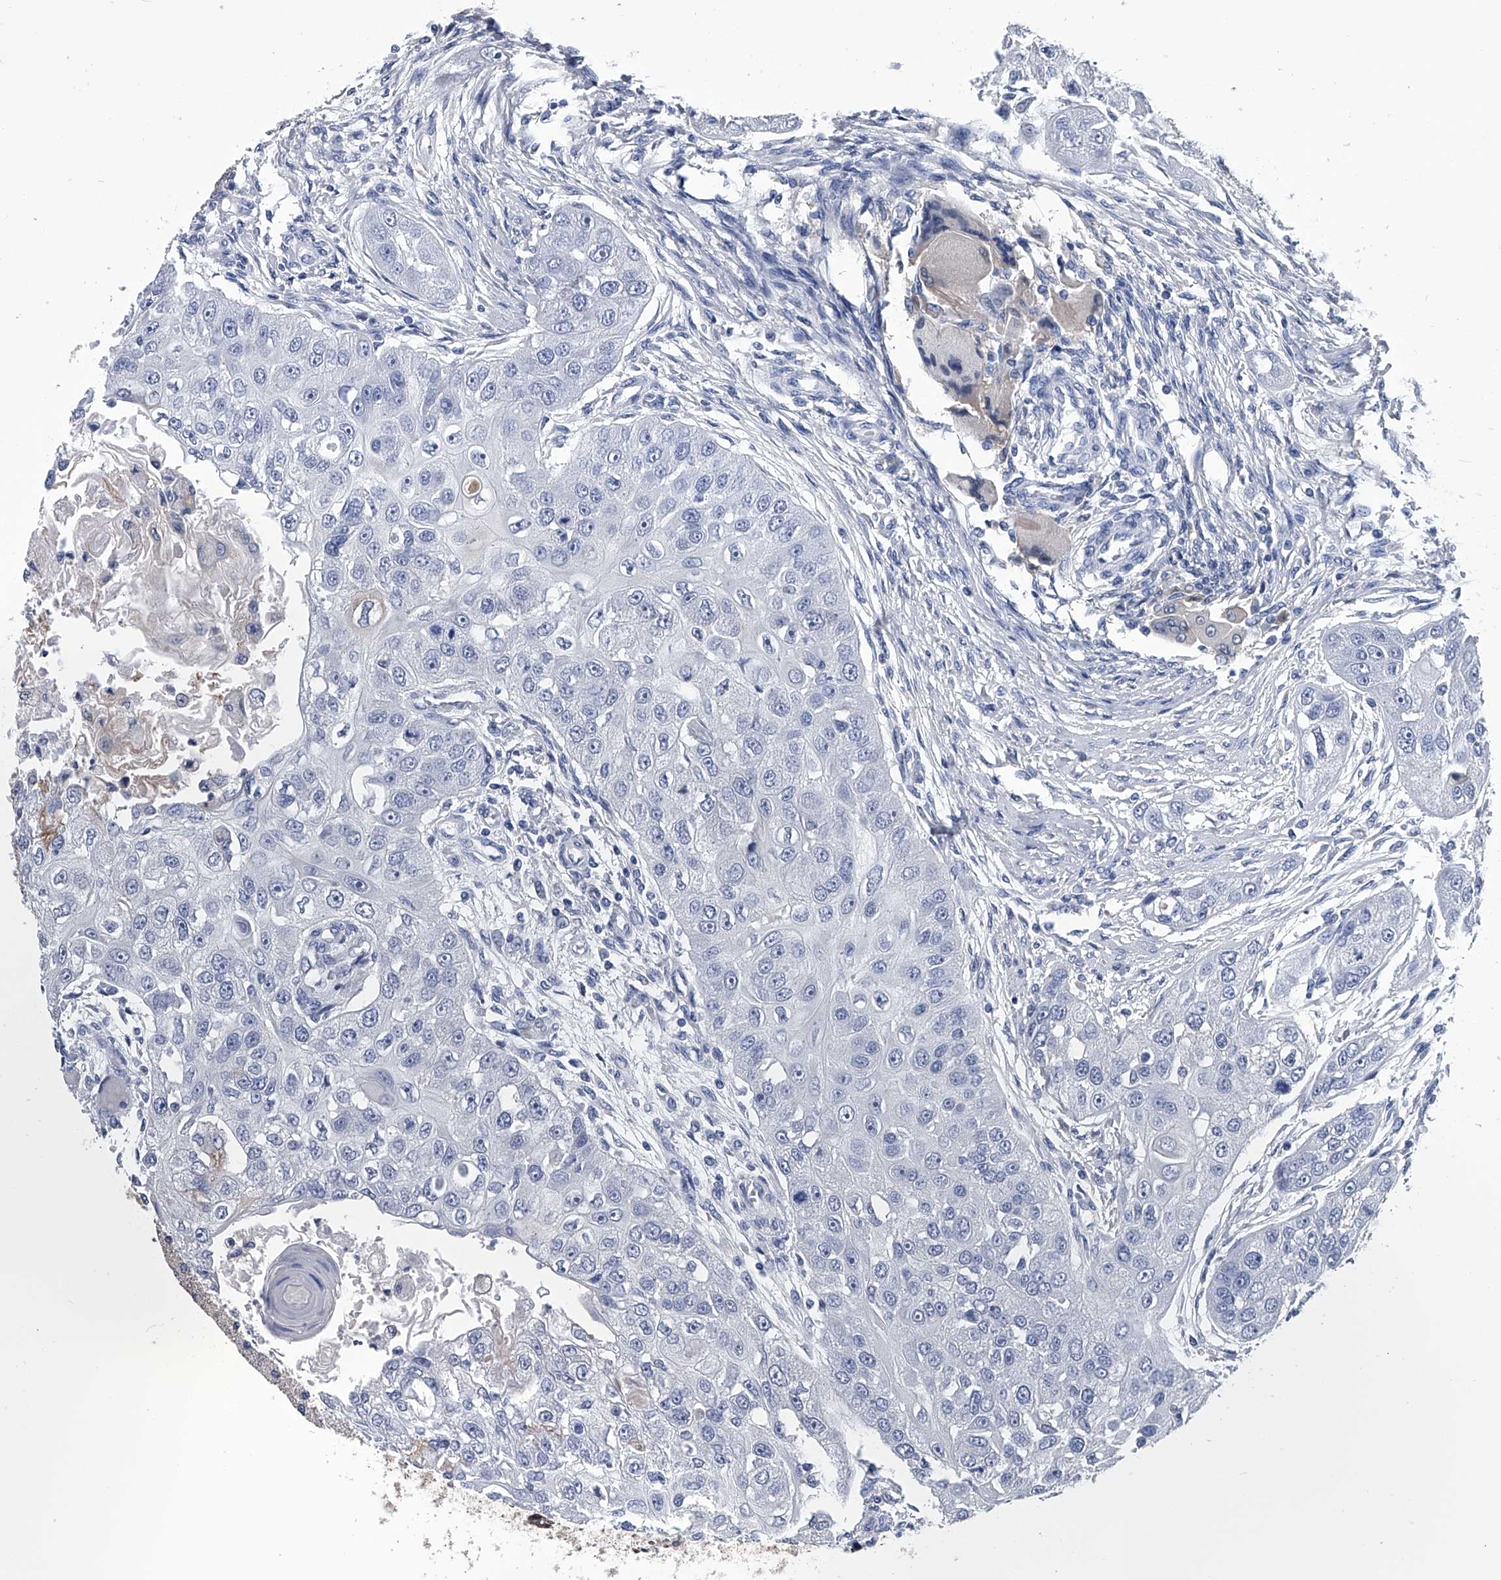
{"staining": {"intensity": "negative", "quantity": "none", "location": "none"}, "tissue": "head and neck cancer", "cell_type": "Tumor cells", "image_type": "cancer", "snomed": [{"axis": "morphology", "description": "Normal tissue, NOS"}, {"axis": "morphology", "description": "Squamous cell carcinoma, NOS"}, {"axis": "topography", "description": "Skeletal muscle"}, {"axis": "topography", "description": "Head-Neck"}], "caption": "Immunohistochemical staining of head and neck squamous cell carcinoma displays no significant positivity in tumor cells.", "gene": "PDXK", "patient": {"sex": "male", "age": 51}}